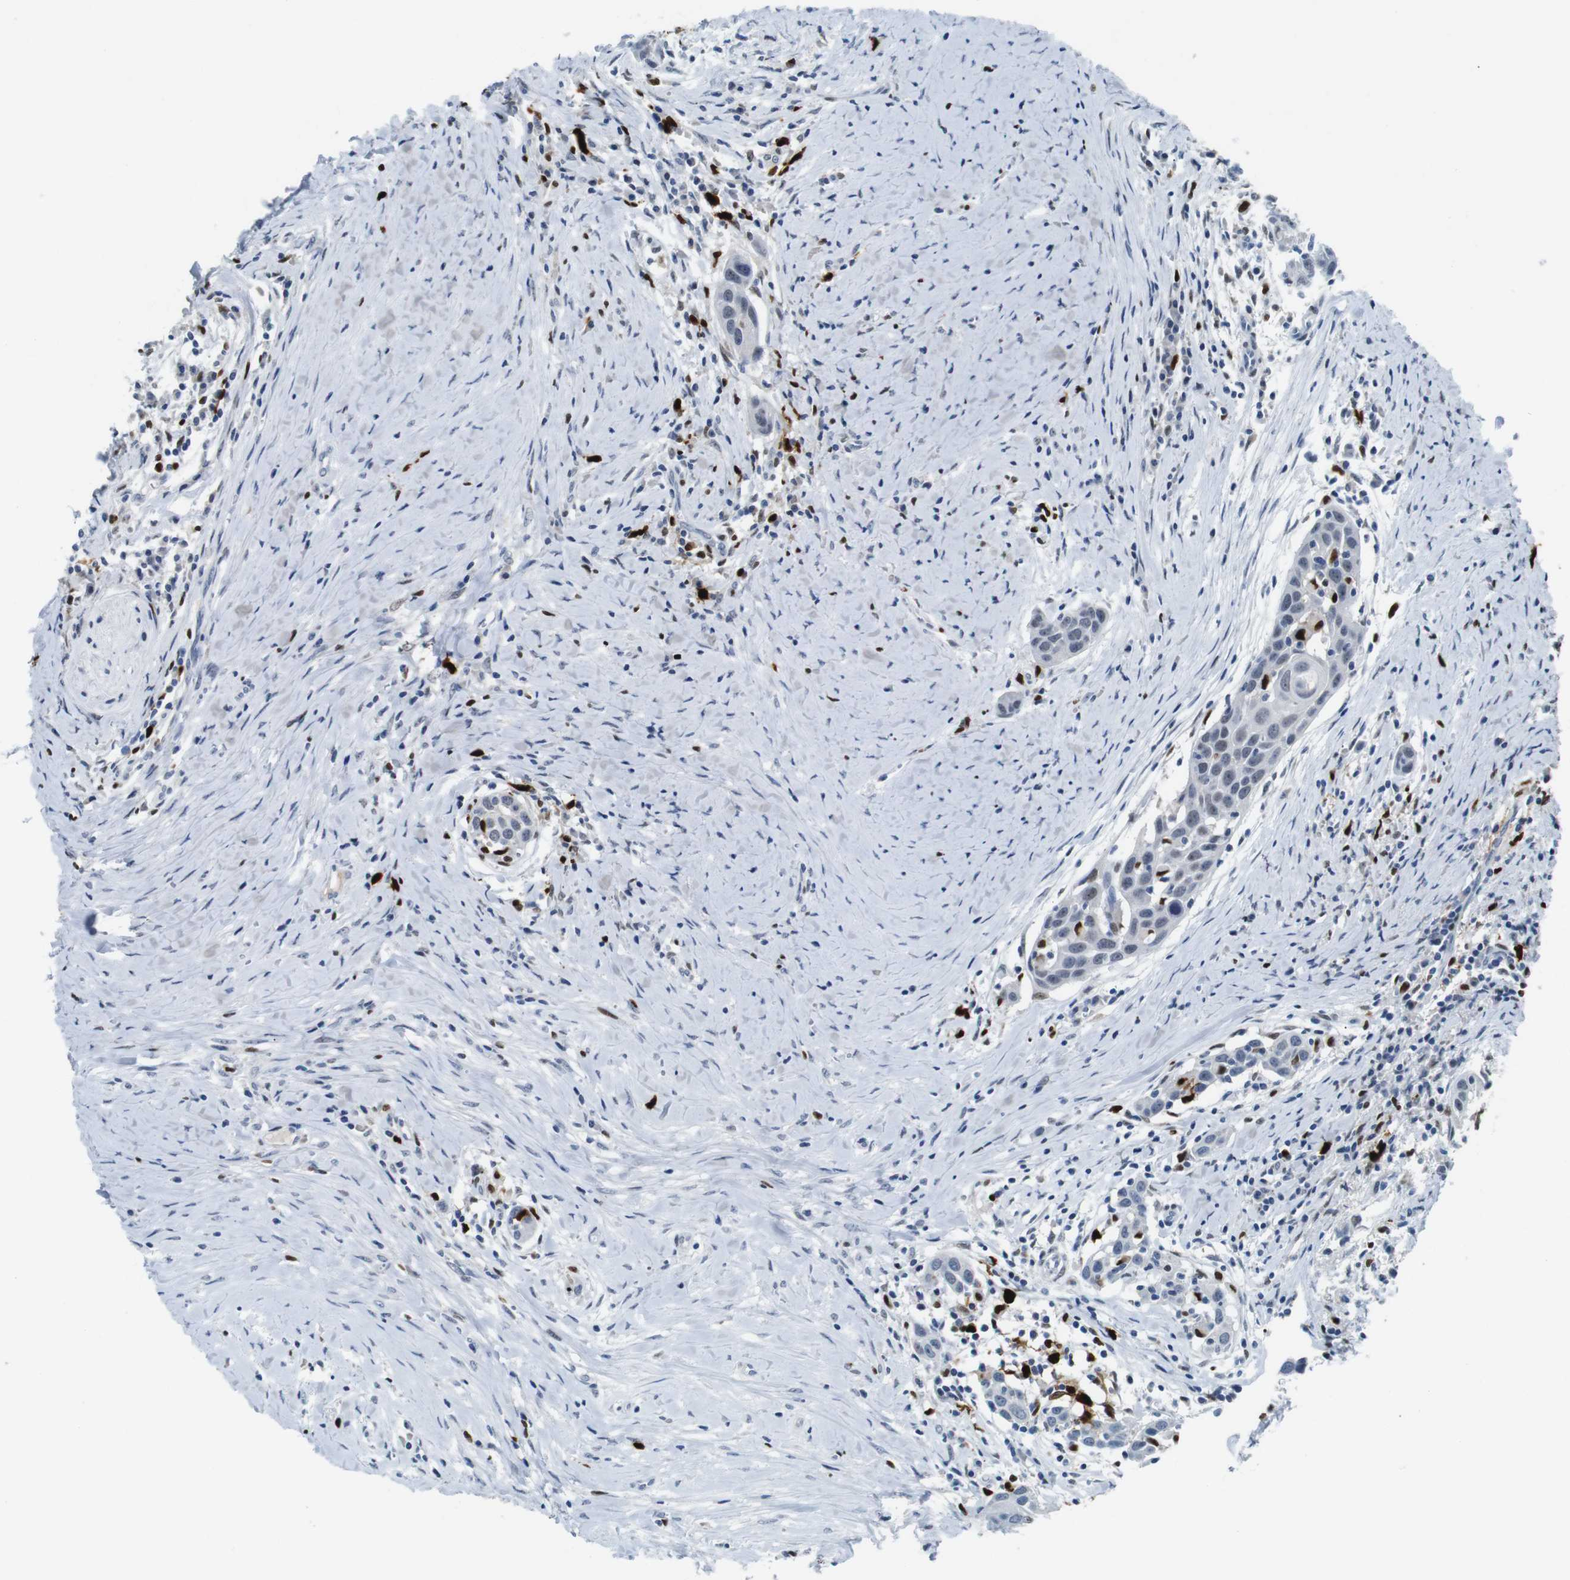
{"staining": {"intensity": "negative", "quantity": "none", "location": "none"}, "tissue": "head and neck cancer", "cell_type": "Tumor cells", "image_type": "cancer", "snomed": [{"axis": "morphology", "description": "Squamous cell carcinoma, NOS"}, {"axis": "topography", "description": "Oral tissue"}, {"axis": "topography", "description": "Head-Neck"}], "caption": "This is an immunohistochemistry (IHC) histopathology image of human squamous cell carcinoma (head and neck). There is no expression in tumor cells.", "gene": "IRF8", "patient": {"sex": "female", "age": 50}}